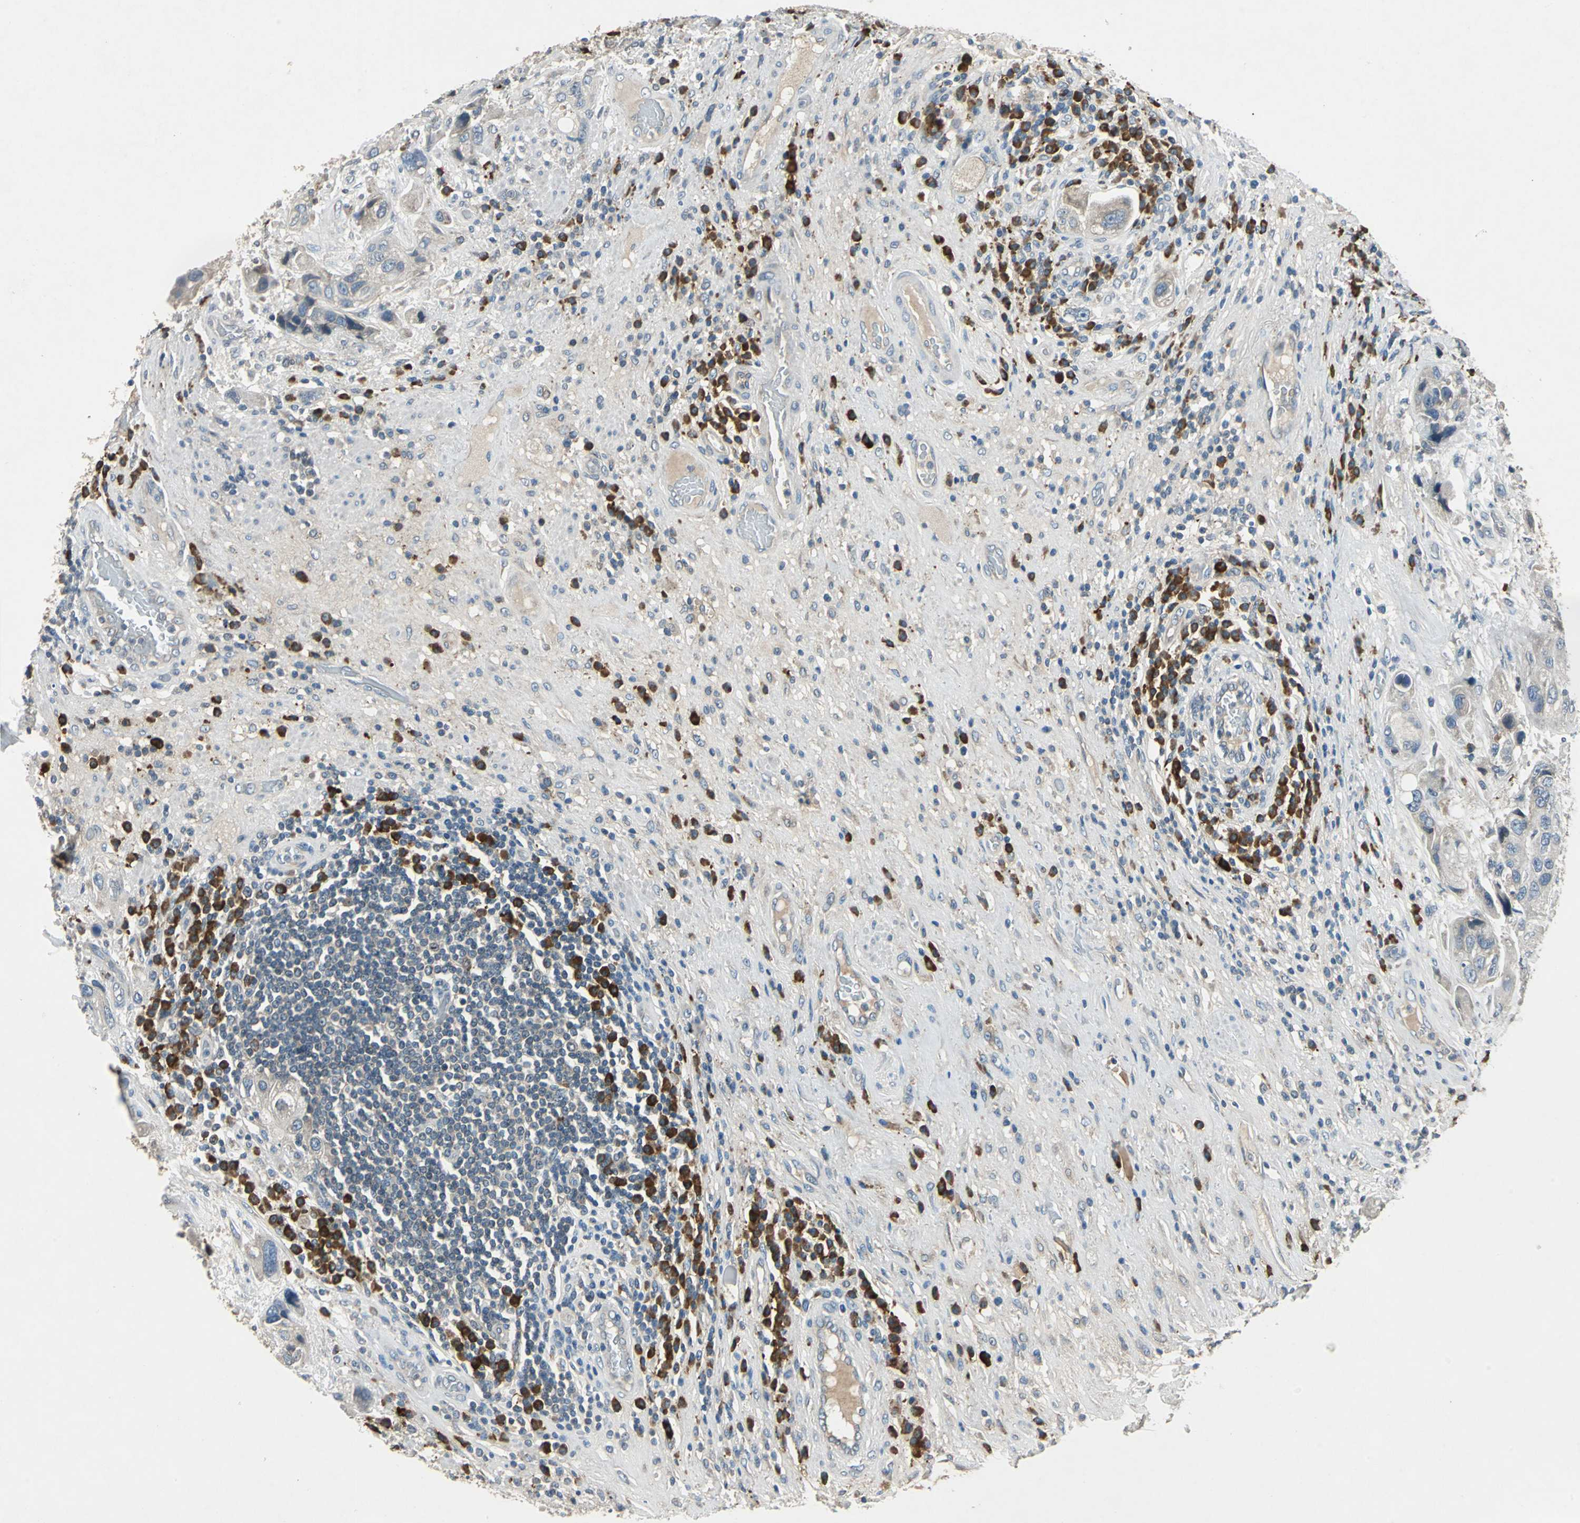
{"staining": {"intensity": "weak", "quantity": ">75%", "location": "cytoplasmic/membranous"}, "tissue": "urothelial cancer", "cell_type": "Tumor cells", "image_type": "cancer", "snomed": [{"axis": "morphology", "description": "Urothelial carcinoma, High grade"}, {"axis": "topography", "description": "Urinary bladder"}], "caption": "Weak cytoplasmic/membranous staining is seen in about >75% of tumor cells in urothelial cancer.", "gene": "SLC2A13", "patient": {"sex": "female", "age": 64}}